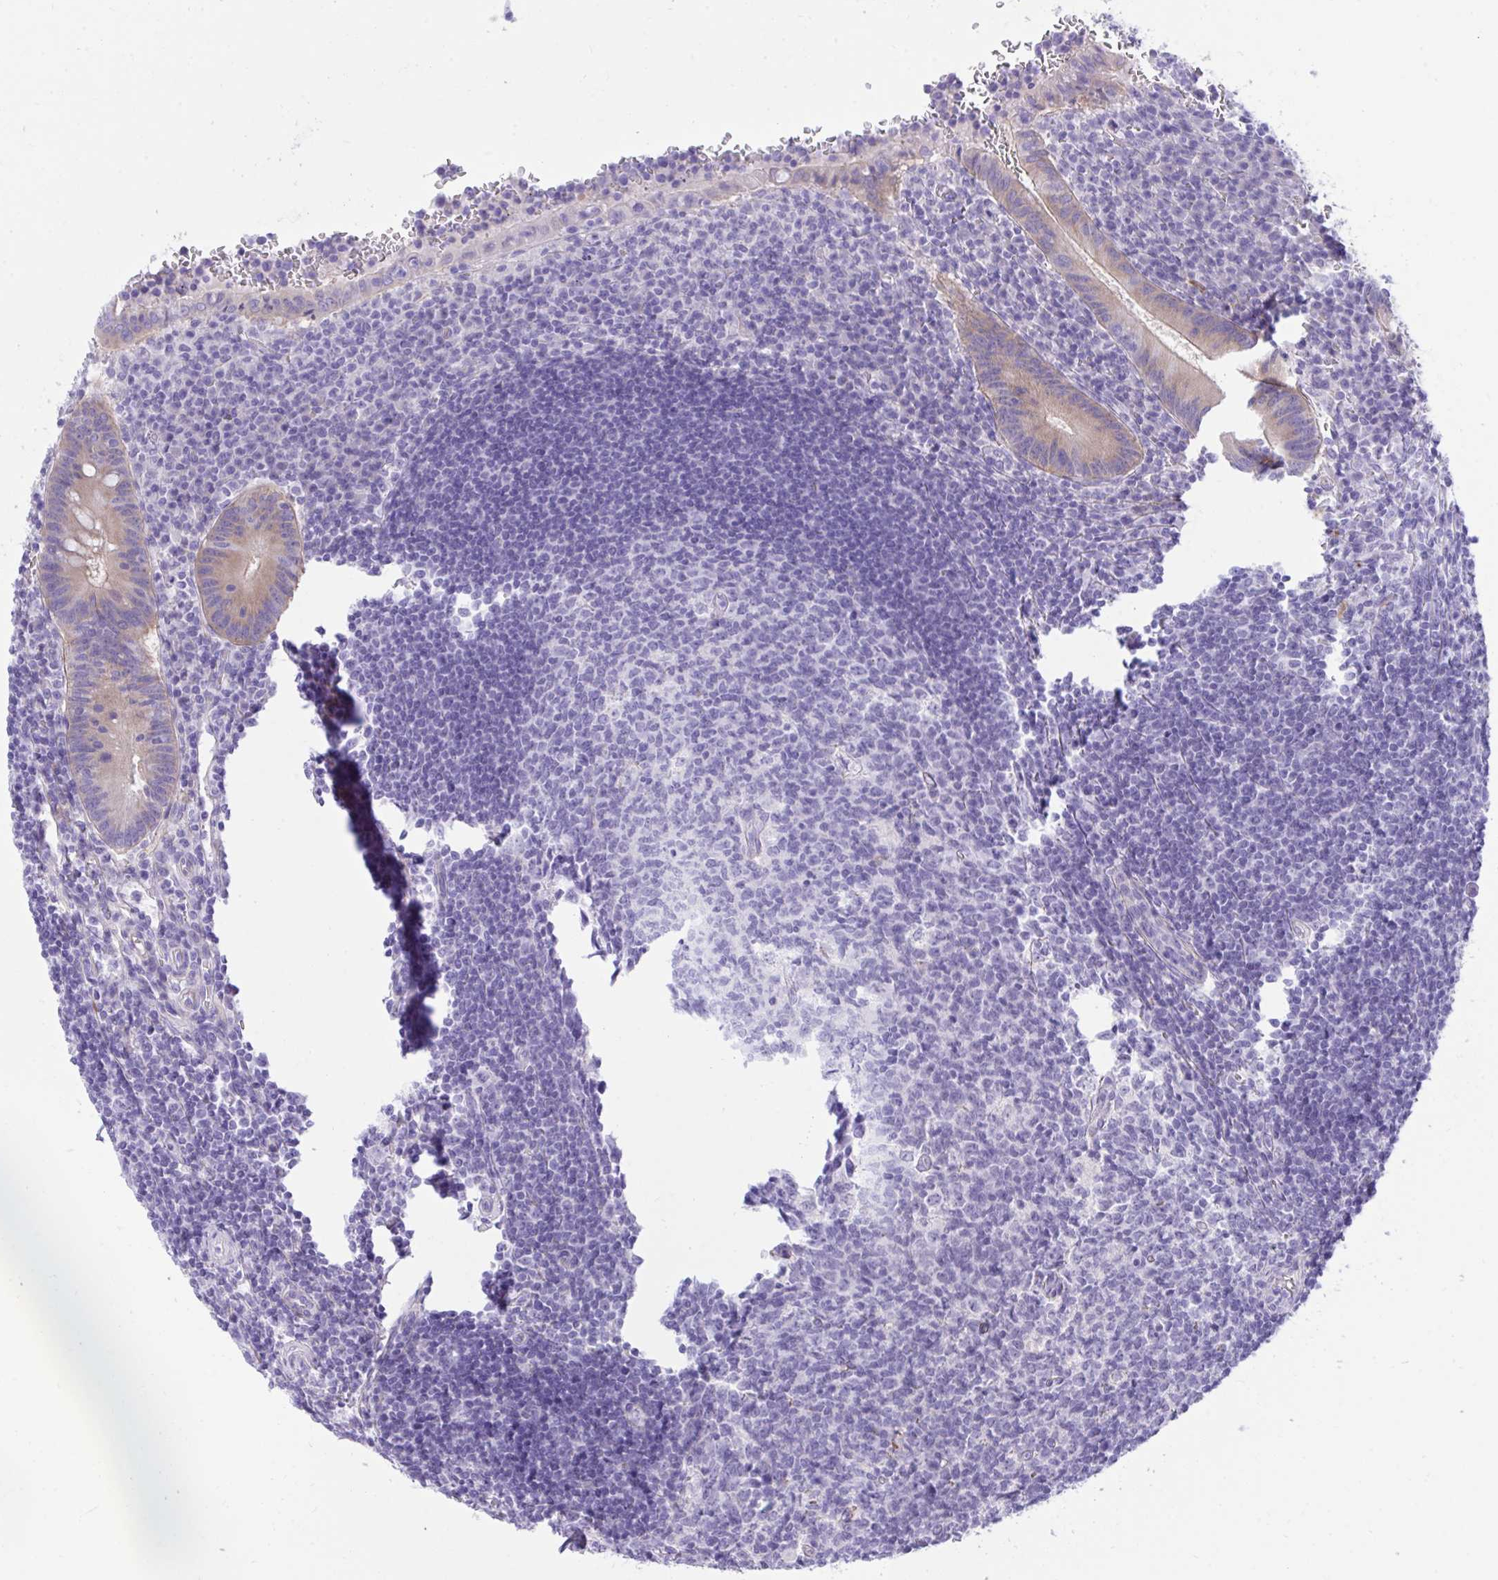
{"staining": {"intensity": "weak", "quantity": "25%-75%", "location": "cytoplasmic/membranous"}, "tissue": "appendix", "cell_type": "Glandular cells", "image_type": "normal", "snomed": [{"axis": "morphology", "description": "Normal tissue, NOS"}, {"axis": "topography", "description": "Appendix"}], "caption": "The immunohistochemical stain shows weak cytoplasmic/membranous expression in glandular cells of normal appendix.", "gene": "TLN2", "patient": {"sex": "male", "age": 18}}